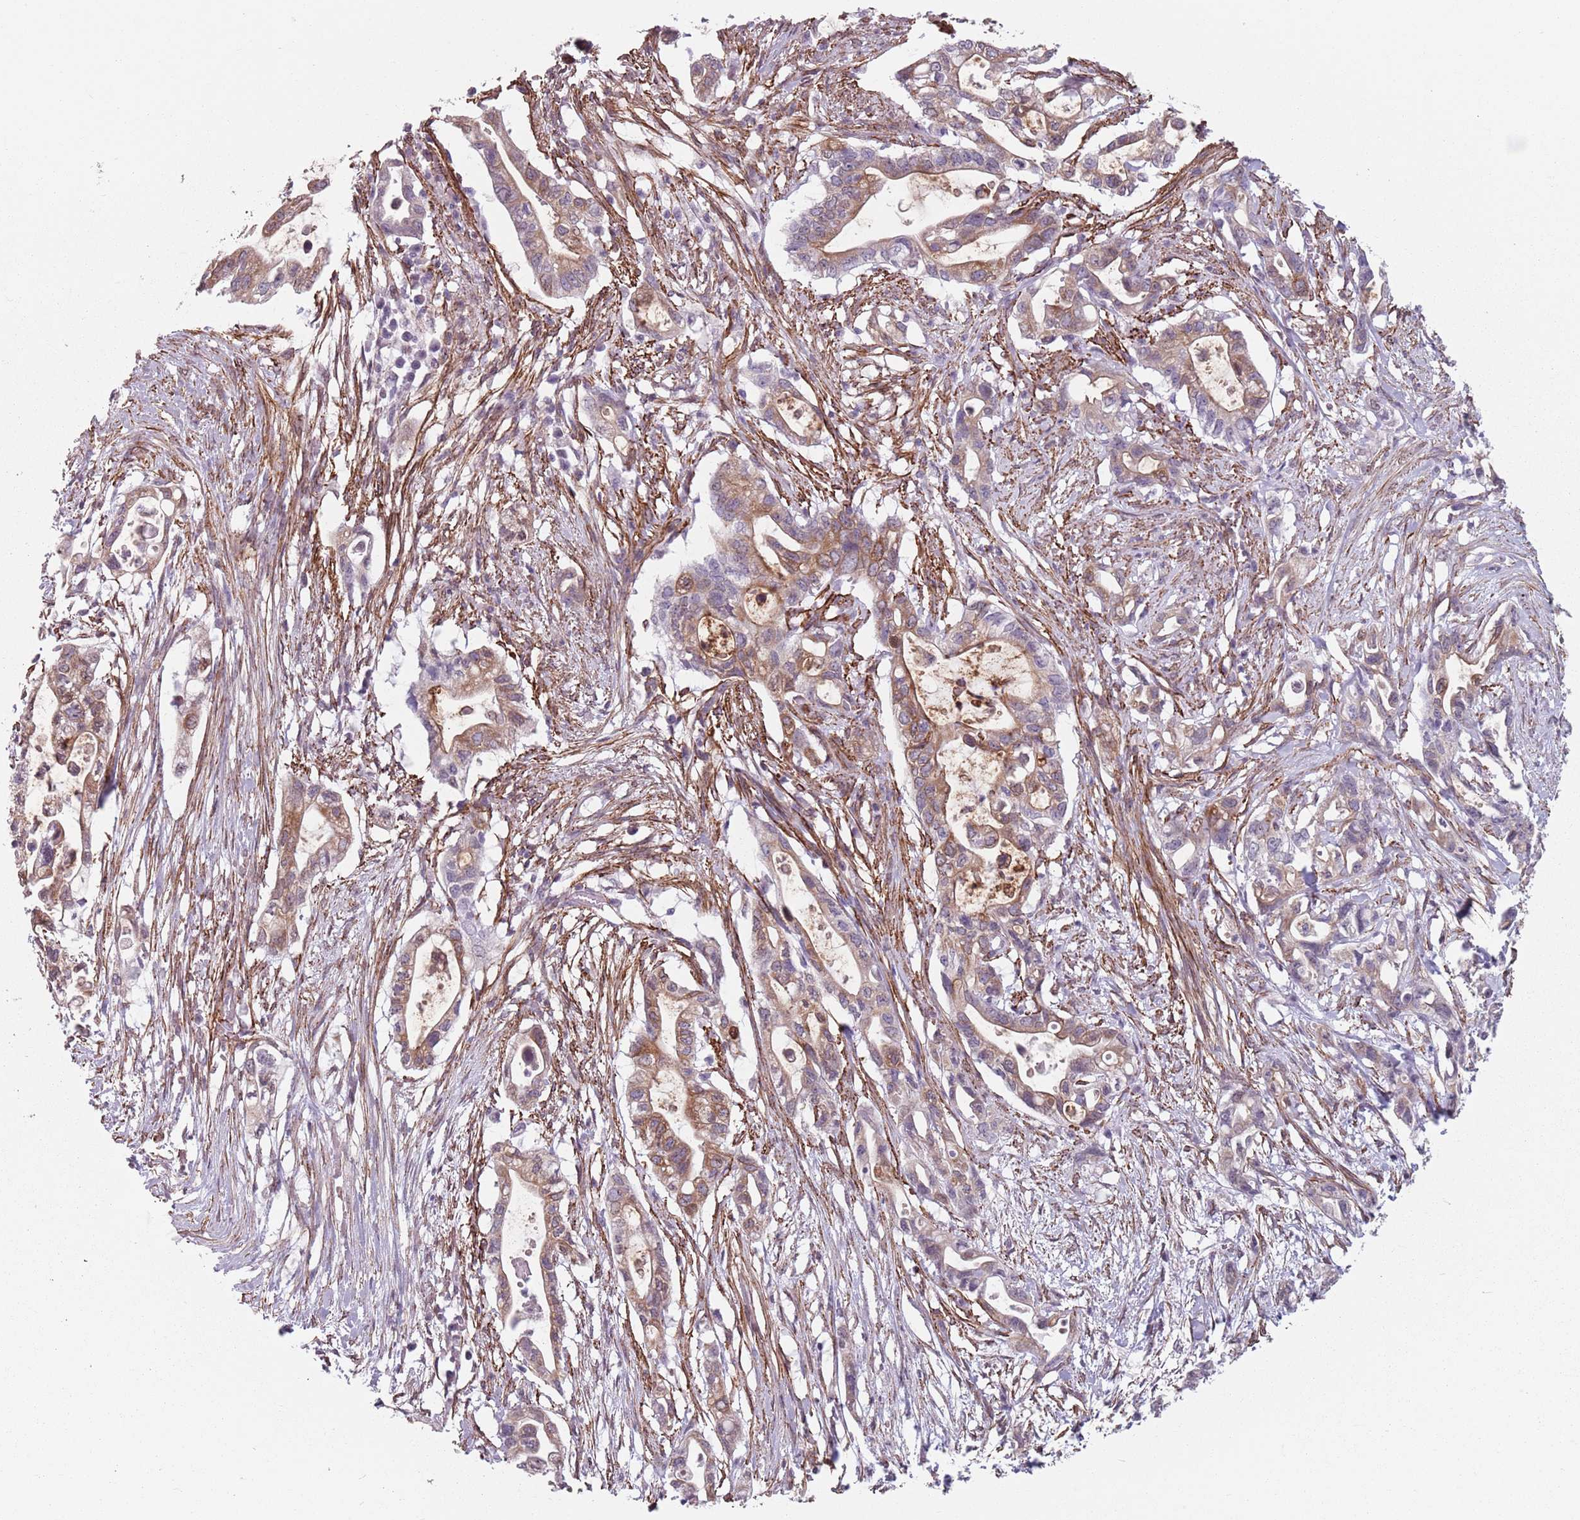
{"staining": {"intensity": "moderate", "quantity": "25%-75%", "location": "cytoplasmic/membranous"}, "tissue": "pancreatic cancer", "cell_type": "Tumor cells", "image_type": "cancer", "snomed": [{"axis": "morphology", "description": "Adenocarcinoma, NOS"}, {"axis": "topography", "description": "Pancreas"}], "caption": "Approximately 25%-75% of tumor cells in adenocarcinoma (pancreatic) show moderate cytoplasmic/membranous protein positivity as visualized by brown immunohistochemical staining.", "gene": "TMC4", "patient": {"sex": "female", "age": 72}}